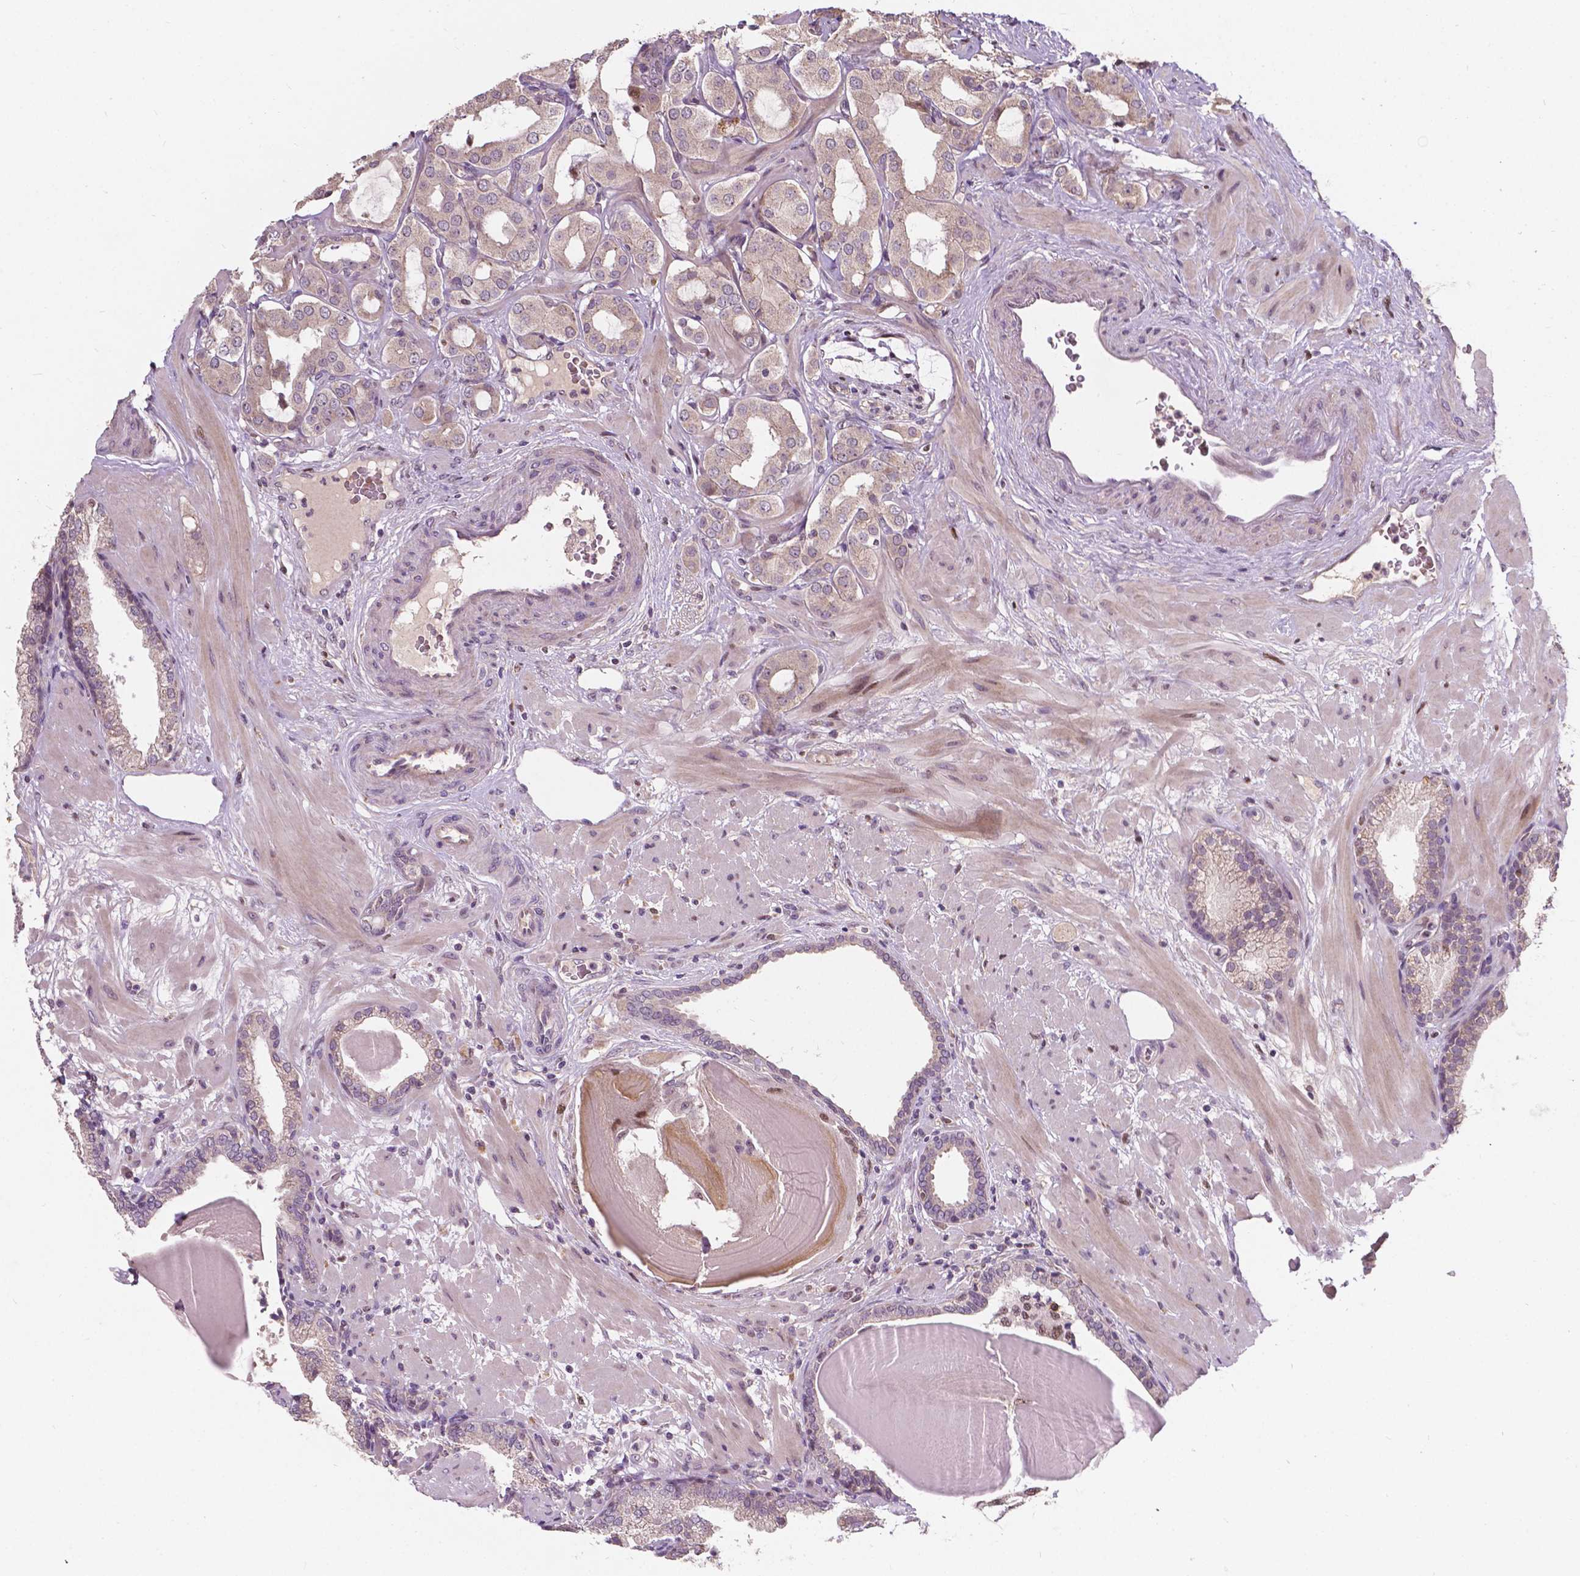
{"staining": {"intensity": "weak", "quantity": "25%-75%", "location": "cytoplasmic/membranous"}, "tissue": "prostate cancer", "cell_type": "Tumor cells", "image_type": "cancer", "snomed": [{"axis": "morphology", "description": "Adenocarcinoma, Low grade"}, {"axis": "topography", "description": "Prostate"}], "caption": "Brown immunohistochemical staining in human prostate cancer shows weak cytoplasmic/membranous positivity in approximately 25%-75% of tumor cells. (DAB (3,3'-diaminobenzidine) = brown stain, brightfield microscopy at high magnification).", "gene": "DUSP16", "patient": {"sex": "male", "age": 57}}